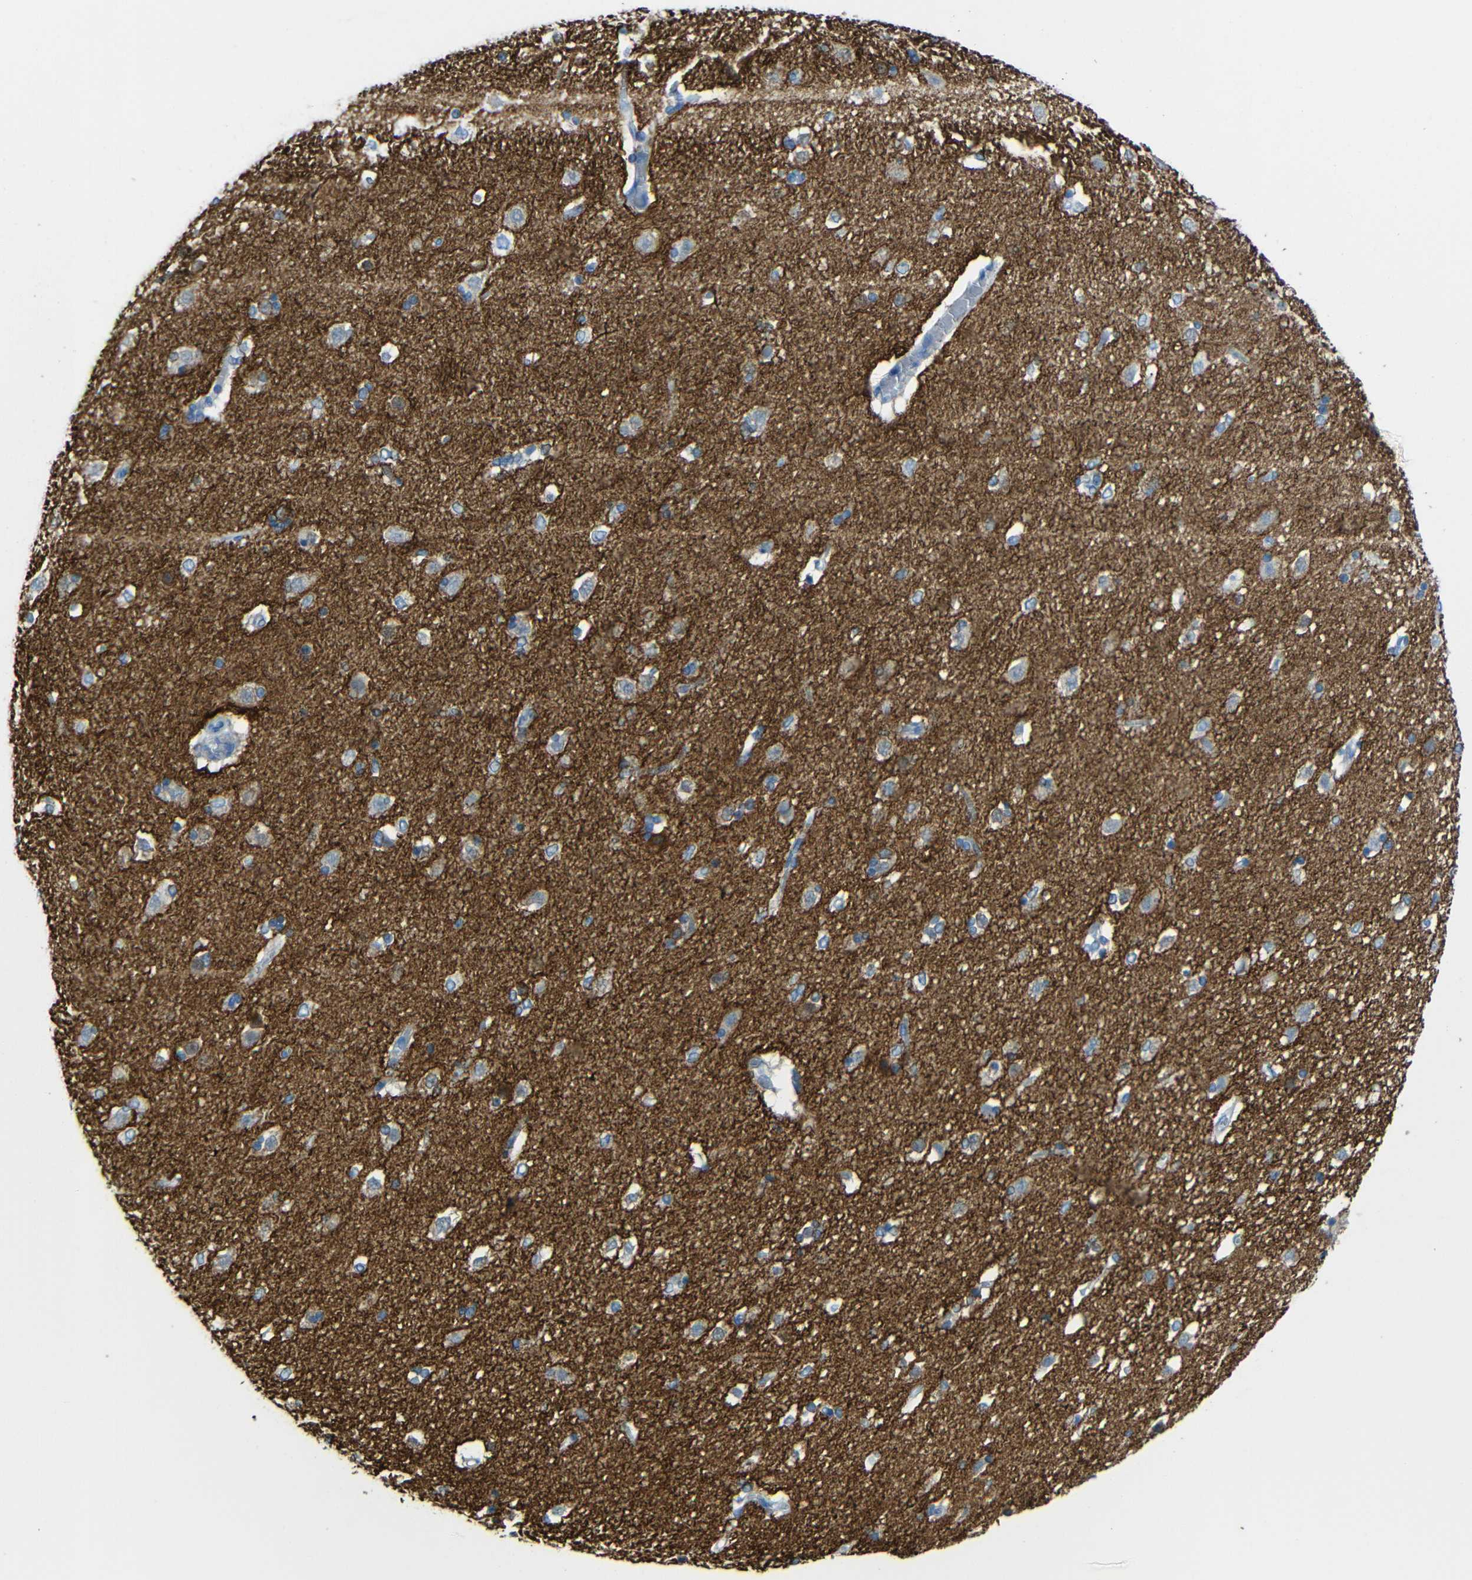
{"staining": {"intensity": "negative", "quantity": "none", "location": "none"}, "tissue": "caudate", "cell_type": "Glial cells", "image_type": "normal", "snomed": [{"axis": "morphology", "description": "Normal tissue, NOS"}, {"axis": "topography", "description": "Lateral ventricle wall"}], "caption": "DAB immunohistochemical staining of benign human caudate reveals no significant staining in glial cells.", "gene": "TUBB4B", "patient": {"sex": "female", "age": 19}}